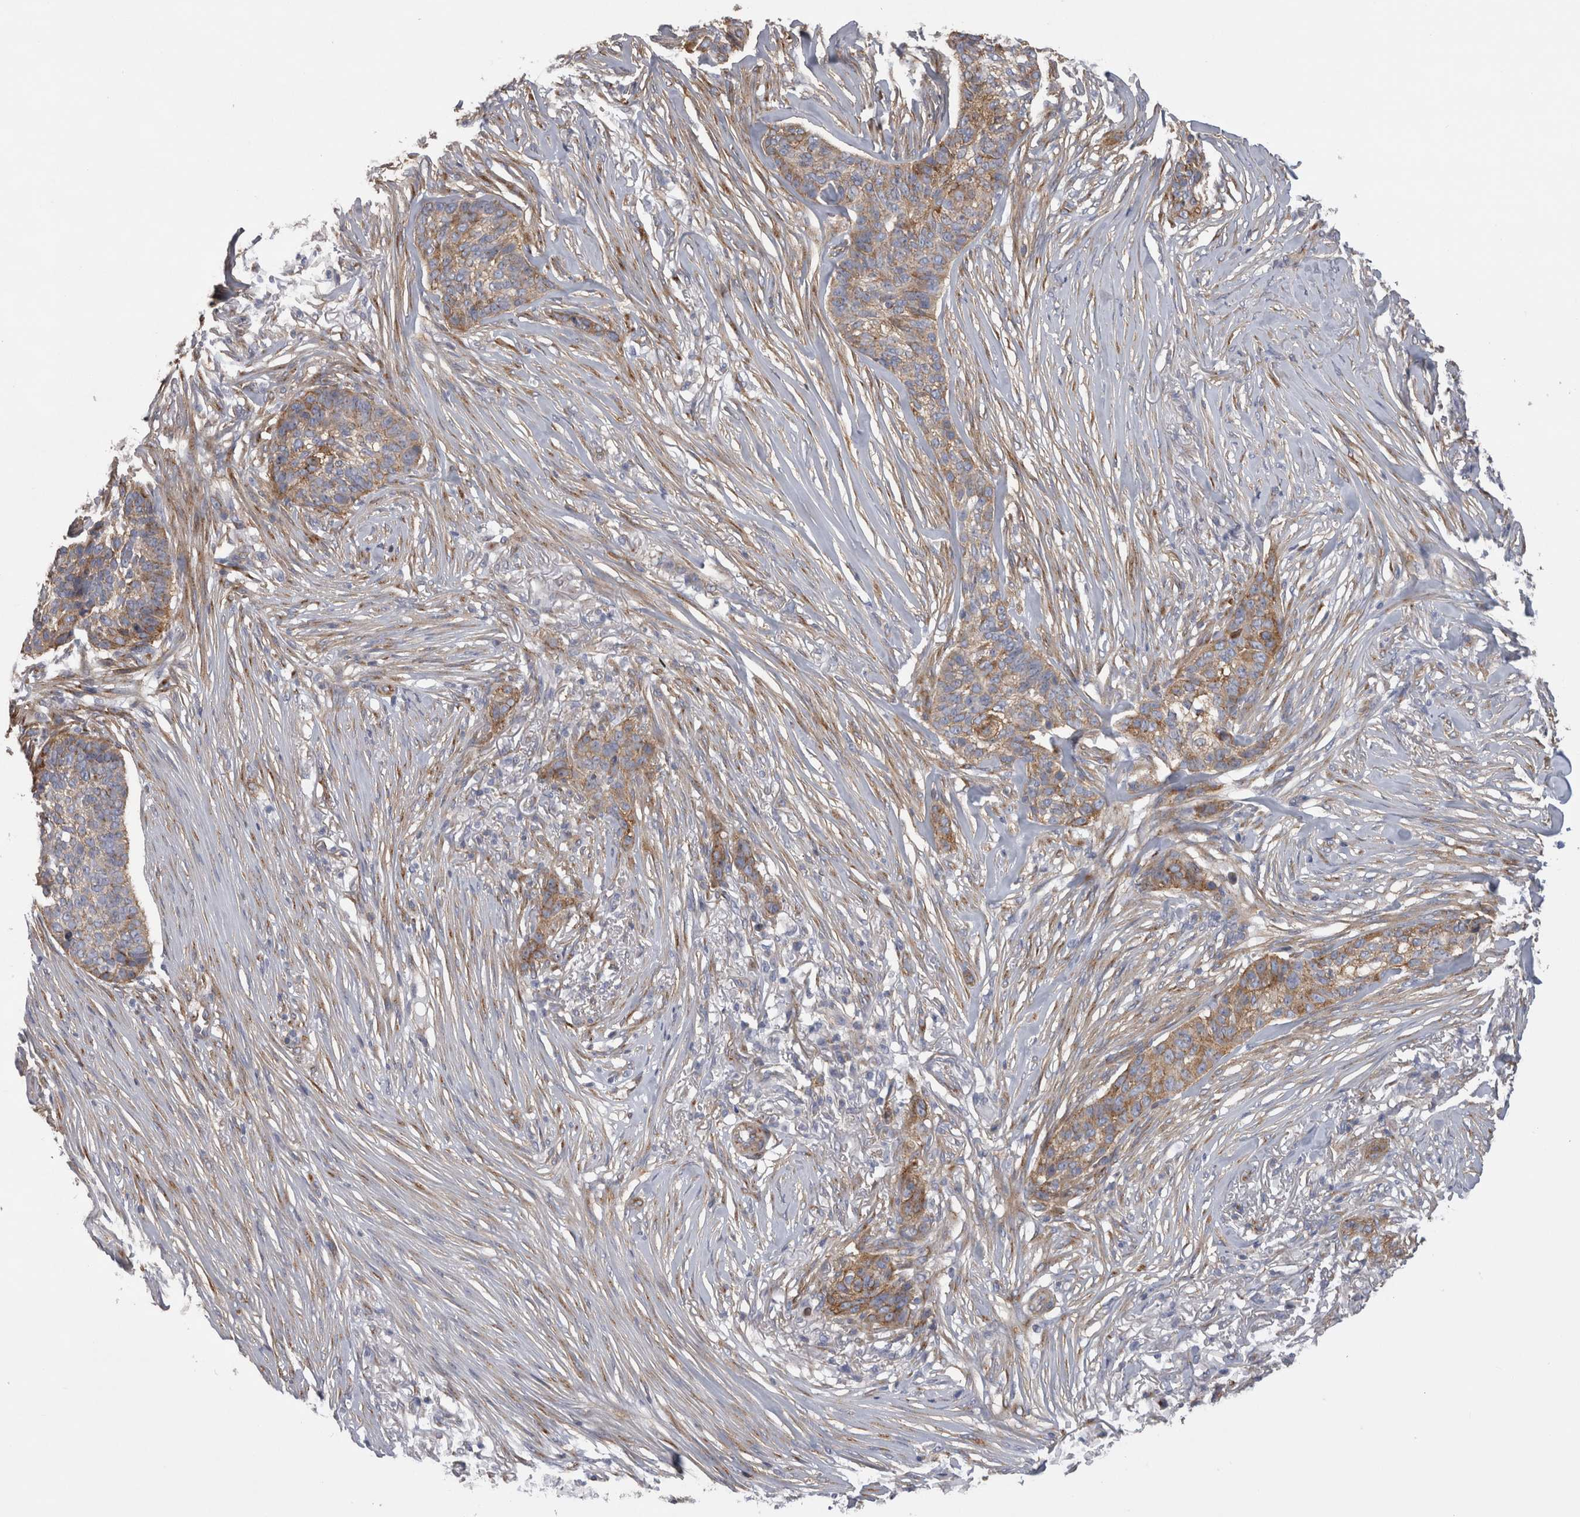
{"staining": {"intensity": "moderate", "quantity": "<25%", "location": "cytoplasmic/membranous"}, "tissue": "skin cancer", "cell_type": "Tumor cells", "image_type": "cancer", "snomed": [{"axis": "morphology", "description": "Basal cell carcinoma"}, {"axis": "topography", "description": "Skin"}], "caption": "A brown stain labels moderate cytoplasmic/membranous staining of a protein in human skin cancer (basal cell carcinoma) tumor cells.", "gene": "ATXN3", "patient": {"sex": "male", "age": 85}}